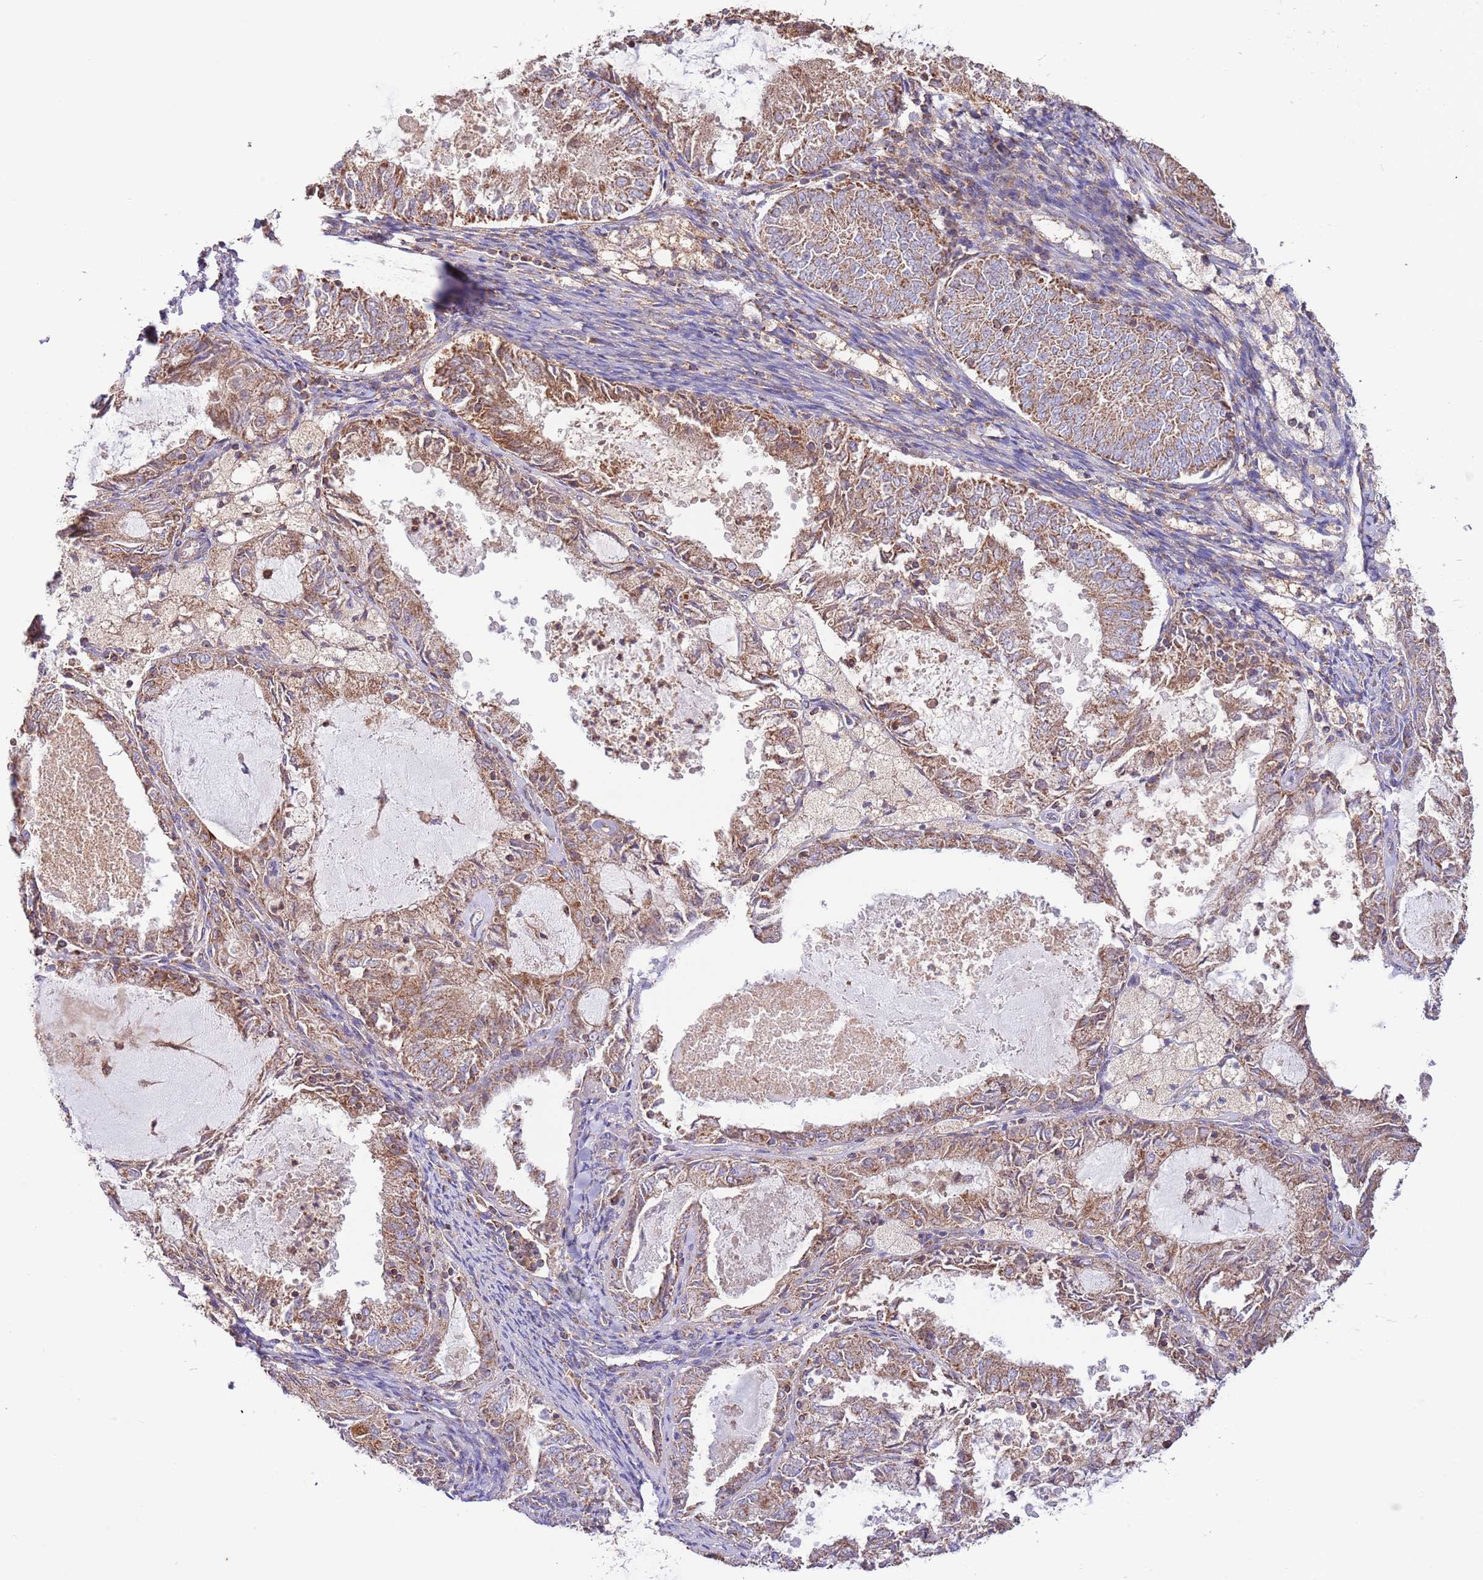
{"staining": {"intensity": "moderate", "quantity": ">75%", "location": "cytoplasmic/membranous"}, "tissue": "endometrial cancer", "cell_type": "Tumor cells", "image_type": "cancer", "snomed": [{"axis": "morphology", "description": "Adenocarcinoma, NOS"}, {"axis": "topography", "description": "Endometrium"}], "caption": "Human adenocarcinoma (endometrial) stained with a brown dye reveals moderate cytoplasmic/membranous positive expression in approximately >75% of tumor cells.", "gene": "DNAJA3", "patient": {"sex": "female", "age": 57}}